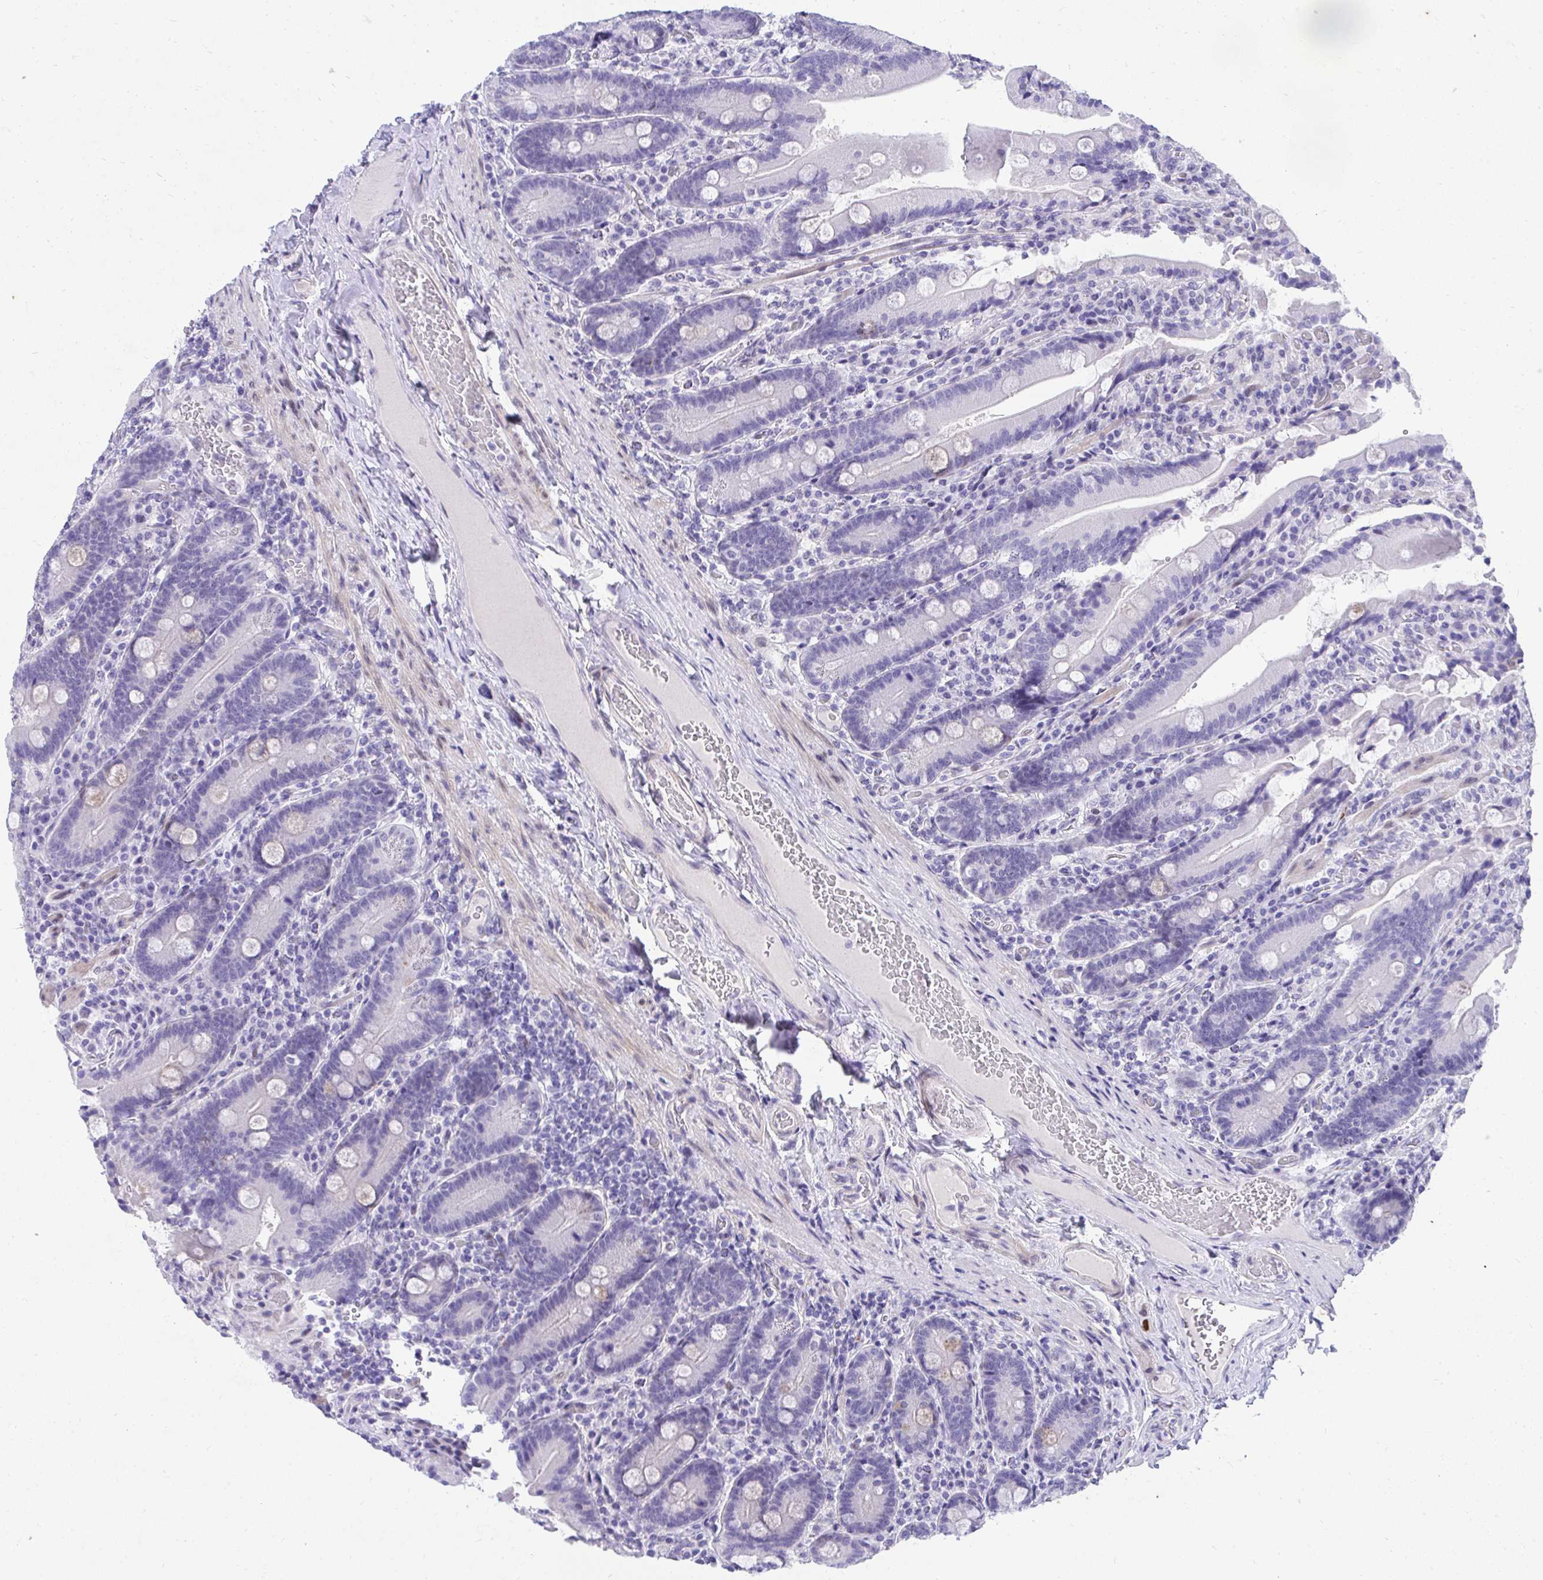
{"staining": {"intensity": "moderate", "quantity": "<25%", "location": "cytoplasmic/membranous"}, "tissue": "duodenum", "cell_type": "Glandular cells", "image_type": "normal", "snomed": [{"axis": "morphology", "description": "Normal tissue, NOS"}, {"axis": "topography", "description": "Duodenum"}], "caption": "Immunohistochemistry (IHC) image of benign duodenum: human duodenum stained using immunohistochemistry (IHC) shows low levels of moderate protein expression localized specifically in the cytoplasmic/membranous of glandular cells, appearing as a cytoplasmic/membranous brown color.", "gene": "KLK1", "patient": {"sex": "female", "age": 62}}